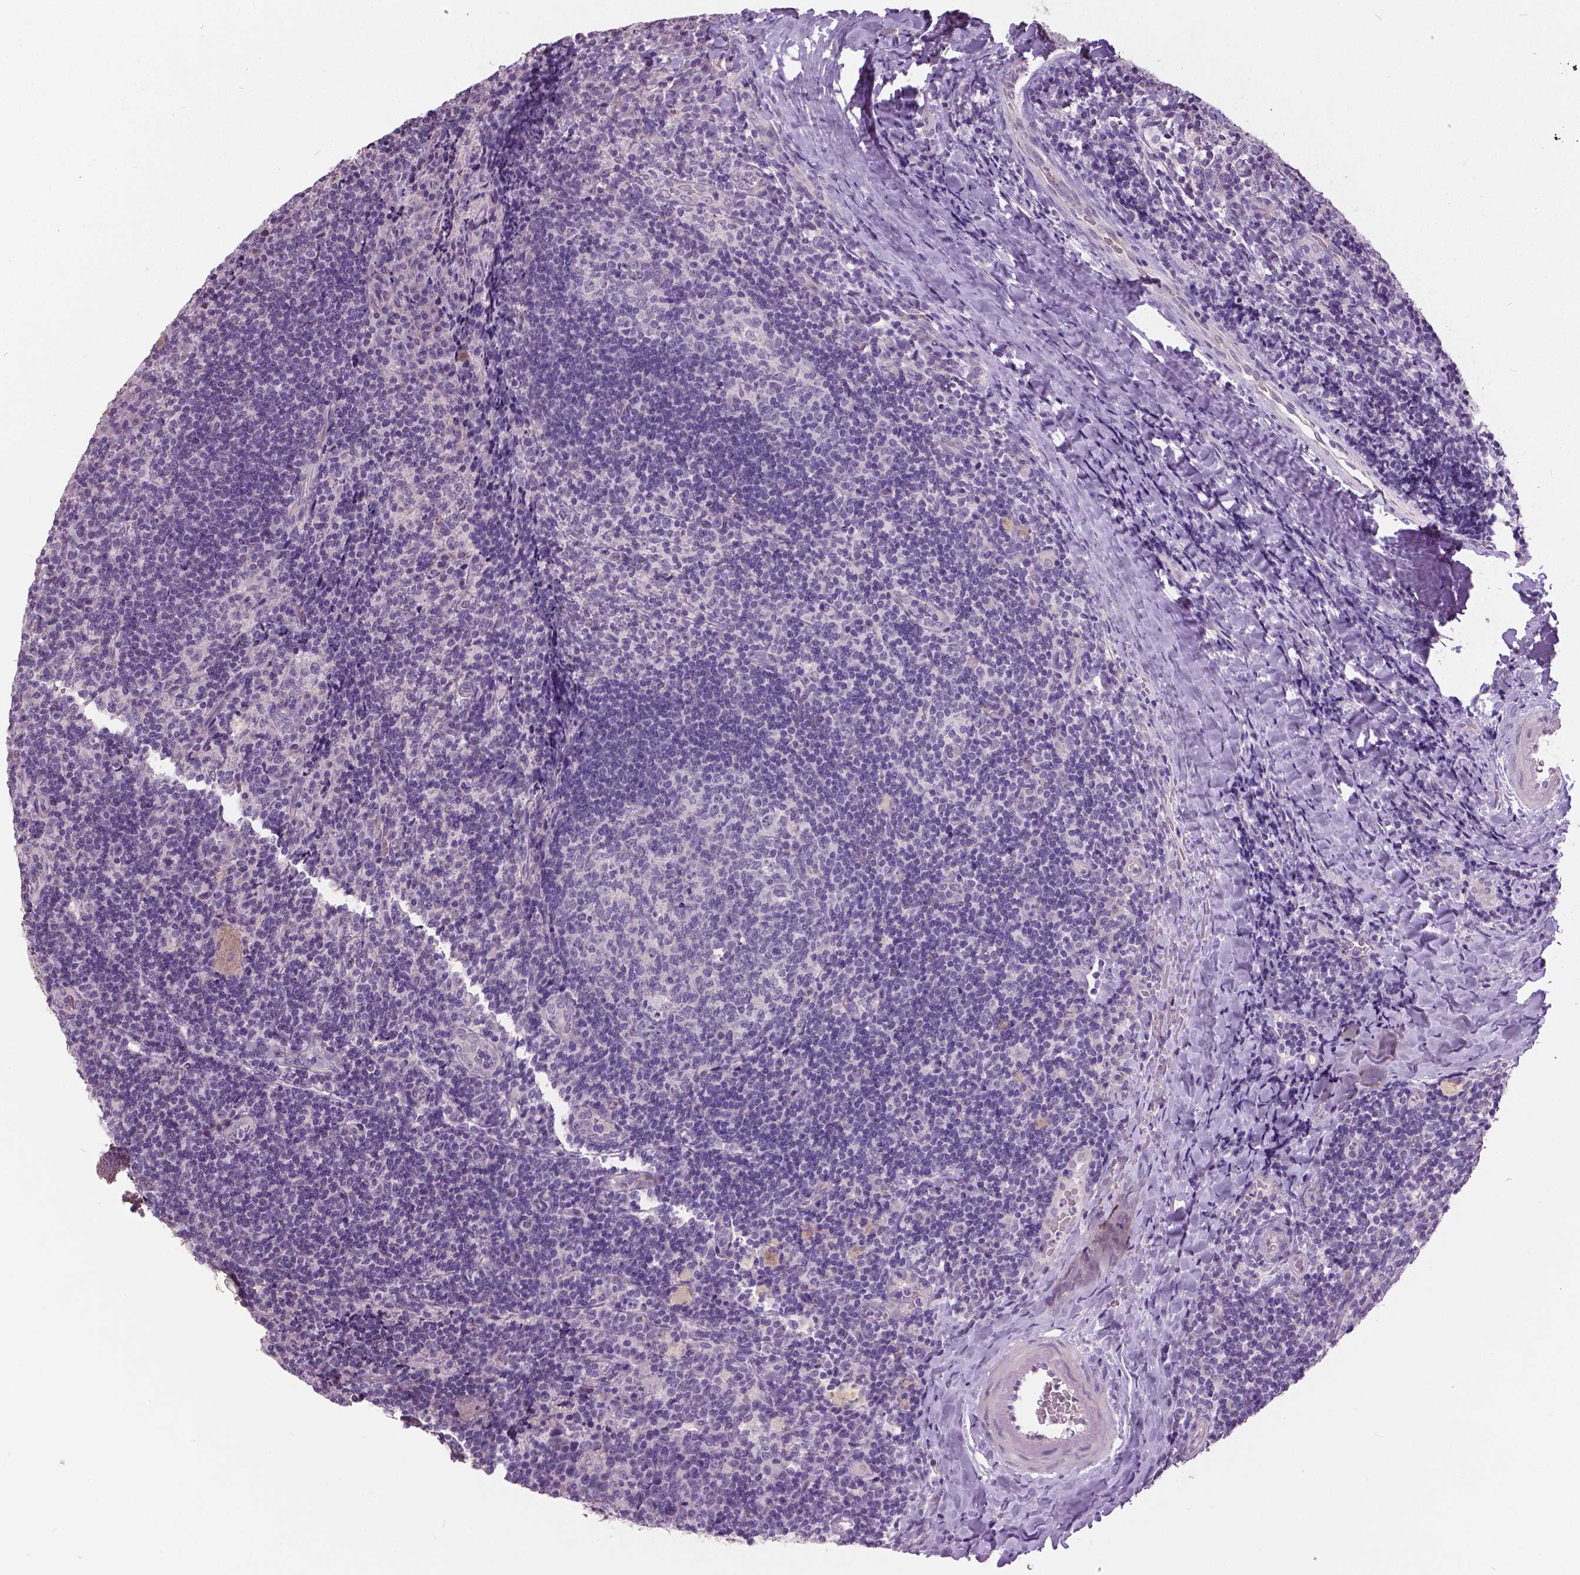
{"staining": {"intensity": "negative", "quantity": "none", "location": "none"}, "tissue": "tonsil", "cell_type": "Germinal center cells", "image_type": "normal", "snomed": [{"axis": "morphology", "description": "Normal tissue, NOS"}, {"axis": "topography", "description": "Tonsil"}], "caption": "The immunohistochemistry (IHC) micrograph has no significant positivity in germinal center cells of tonsil. (Immunohistochemistry (ihc), brightfield microscopy, high magnification).", "gene": "FOXA1", "patient": {"sex": "male", "age": 17}}